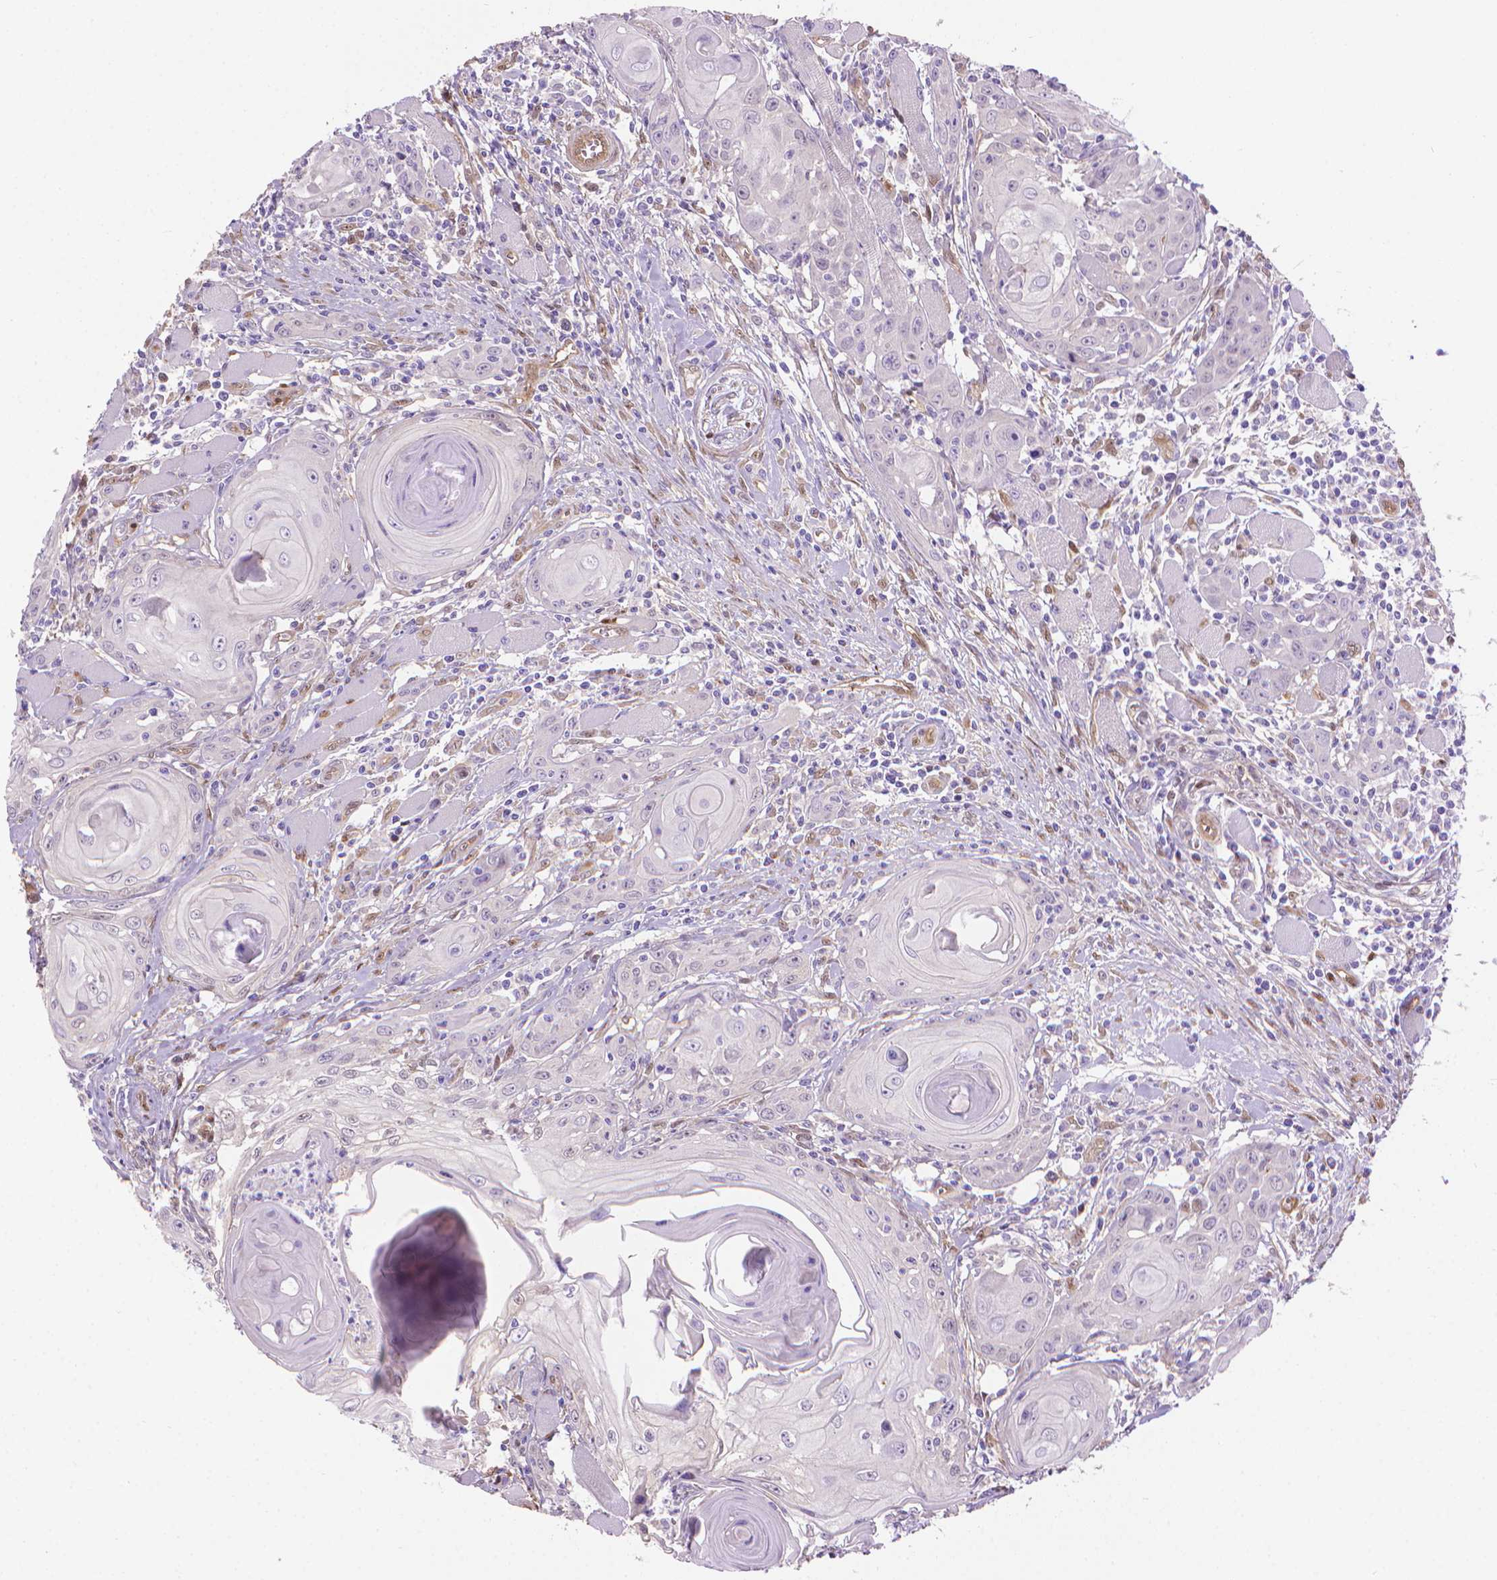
{"staining": {"intensity": "negative", "quantity": "none", "location": "none"}, "tissue": "head and neck cancer", "cell_type": "Tumor cells", "image_type": "cancer", "snomed": [{"axis": "morphology", "description": "Squamous cell carcinoma, NOS"}, {"axis": "topography", "description": "Head-Neck"}], "caption": "Immunohistochemistry of human head and neck cancer (squamous cell carcinoma) reveals no expression in tumor cells.", "gene": "CLIC4", "patient": {"sex": "female", "age": 80}}